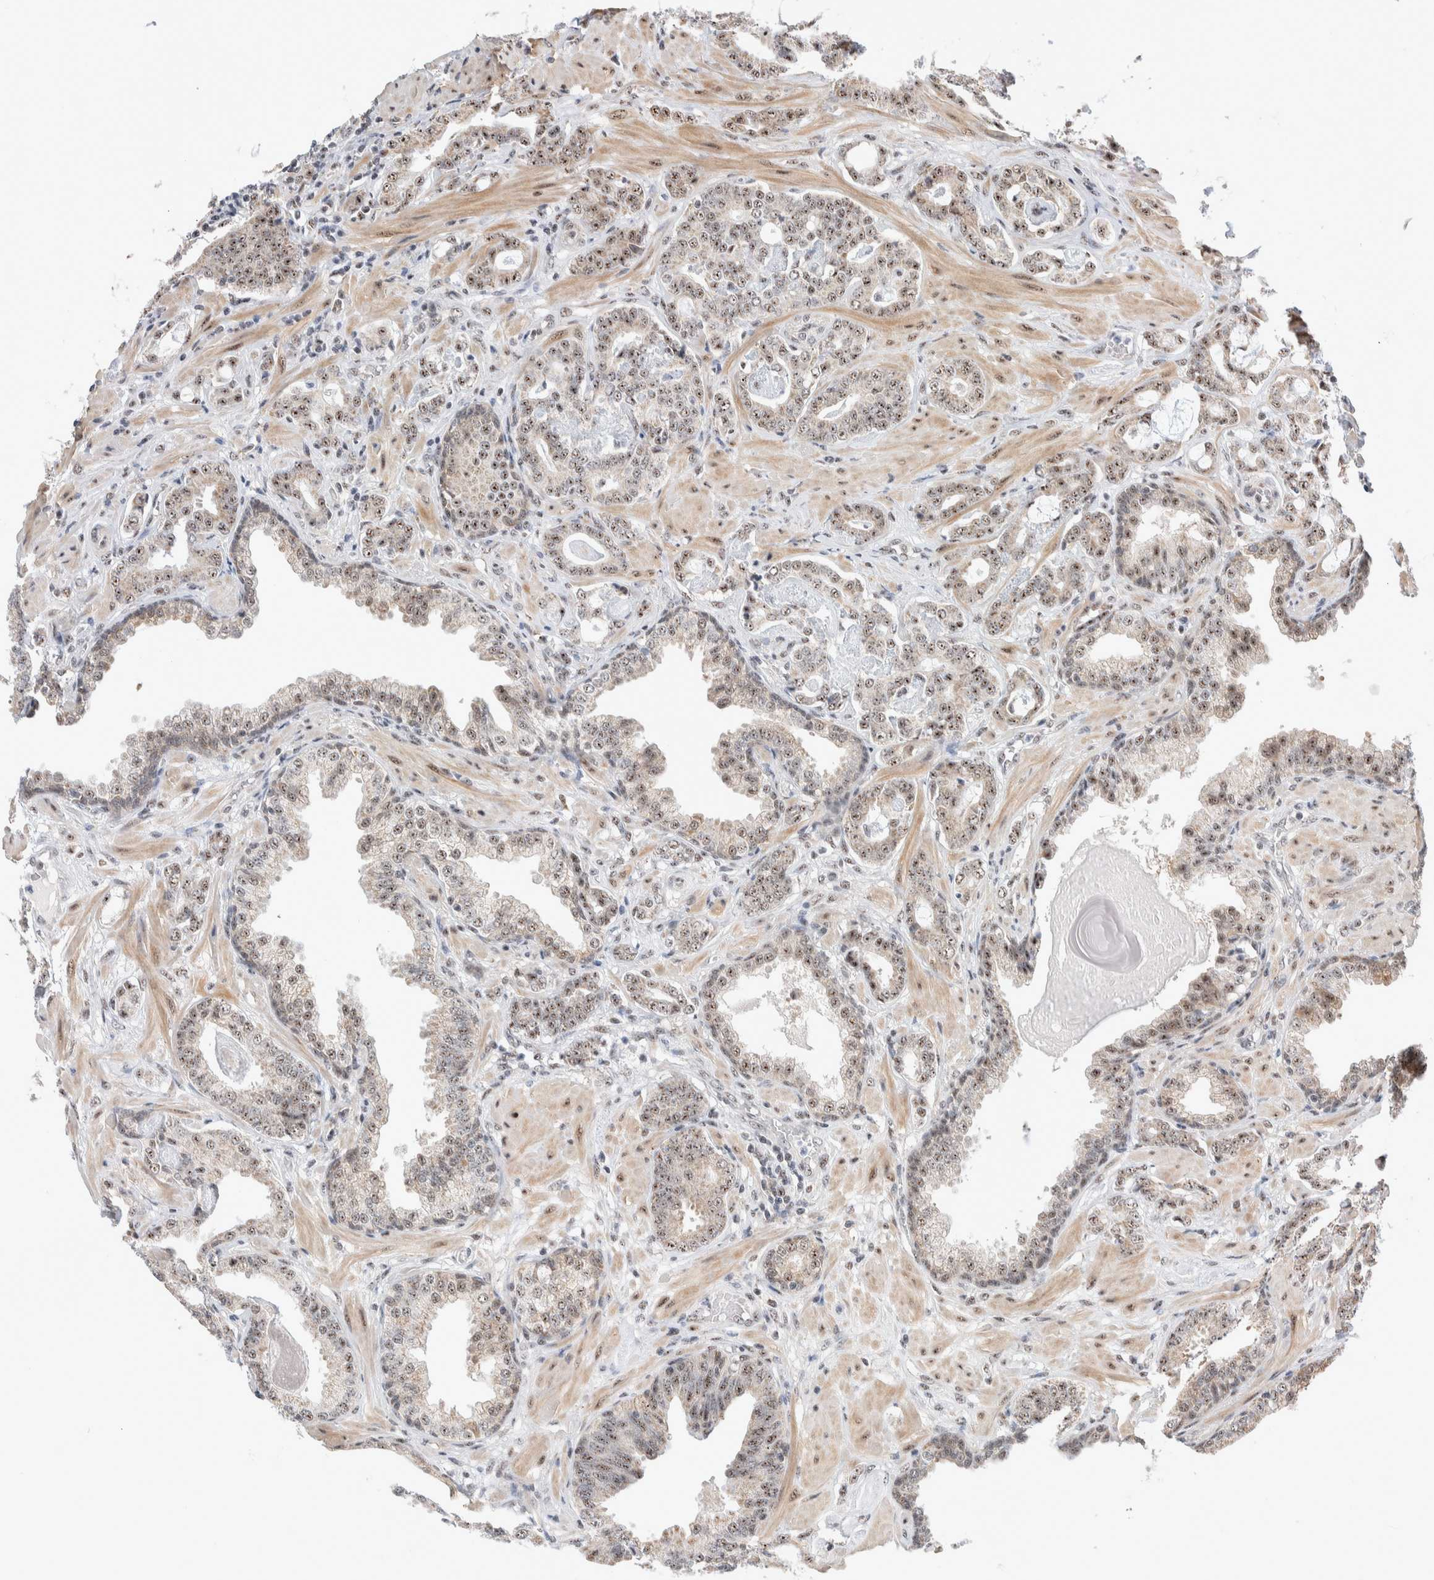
{"staining": {"intensity": "moderate", "quantity": ">75%", "location": "nuclear"}, "tissue": "prostate cancer", "cell_type": "Tumor cells", "image_type": "cancer", "snomed": [{"axis": "morphology", "description": "Adenocarcinoma, Low grade"}, {"axis": "topography", "description": "Prostate"}], "caption": "Protein expression analysis of prostate low-grade adenocarcinoma exhibits moderate nuclear expression in about >75% of tumor cells. (DAB (3,3'-diaminobenzidine) IHC, brown staining for protein, blue staining for nuclei).", "gene": "ZNF695", "patient": {"sex": "male", "age": 53}}